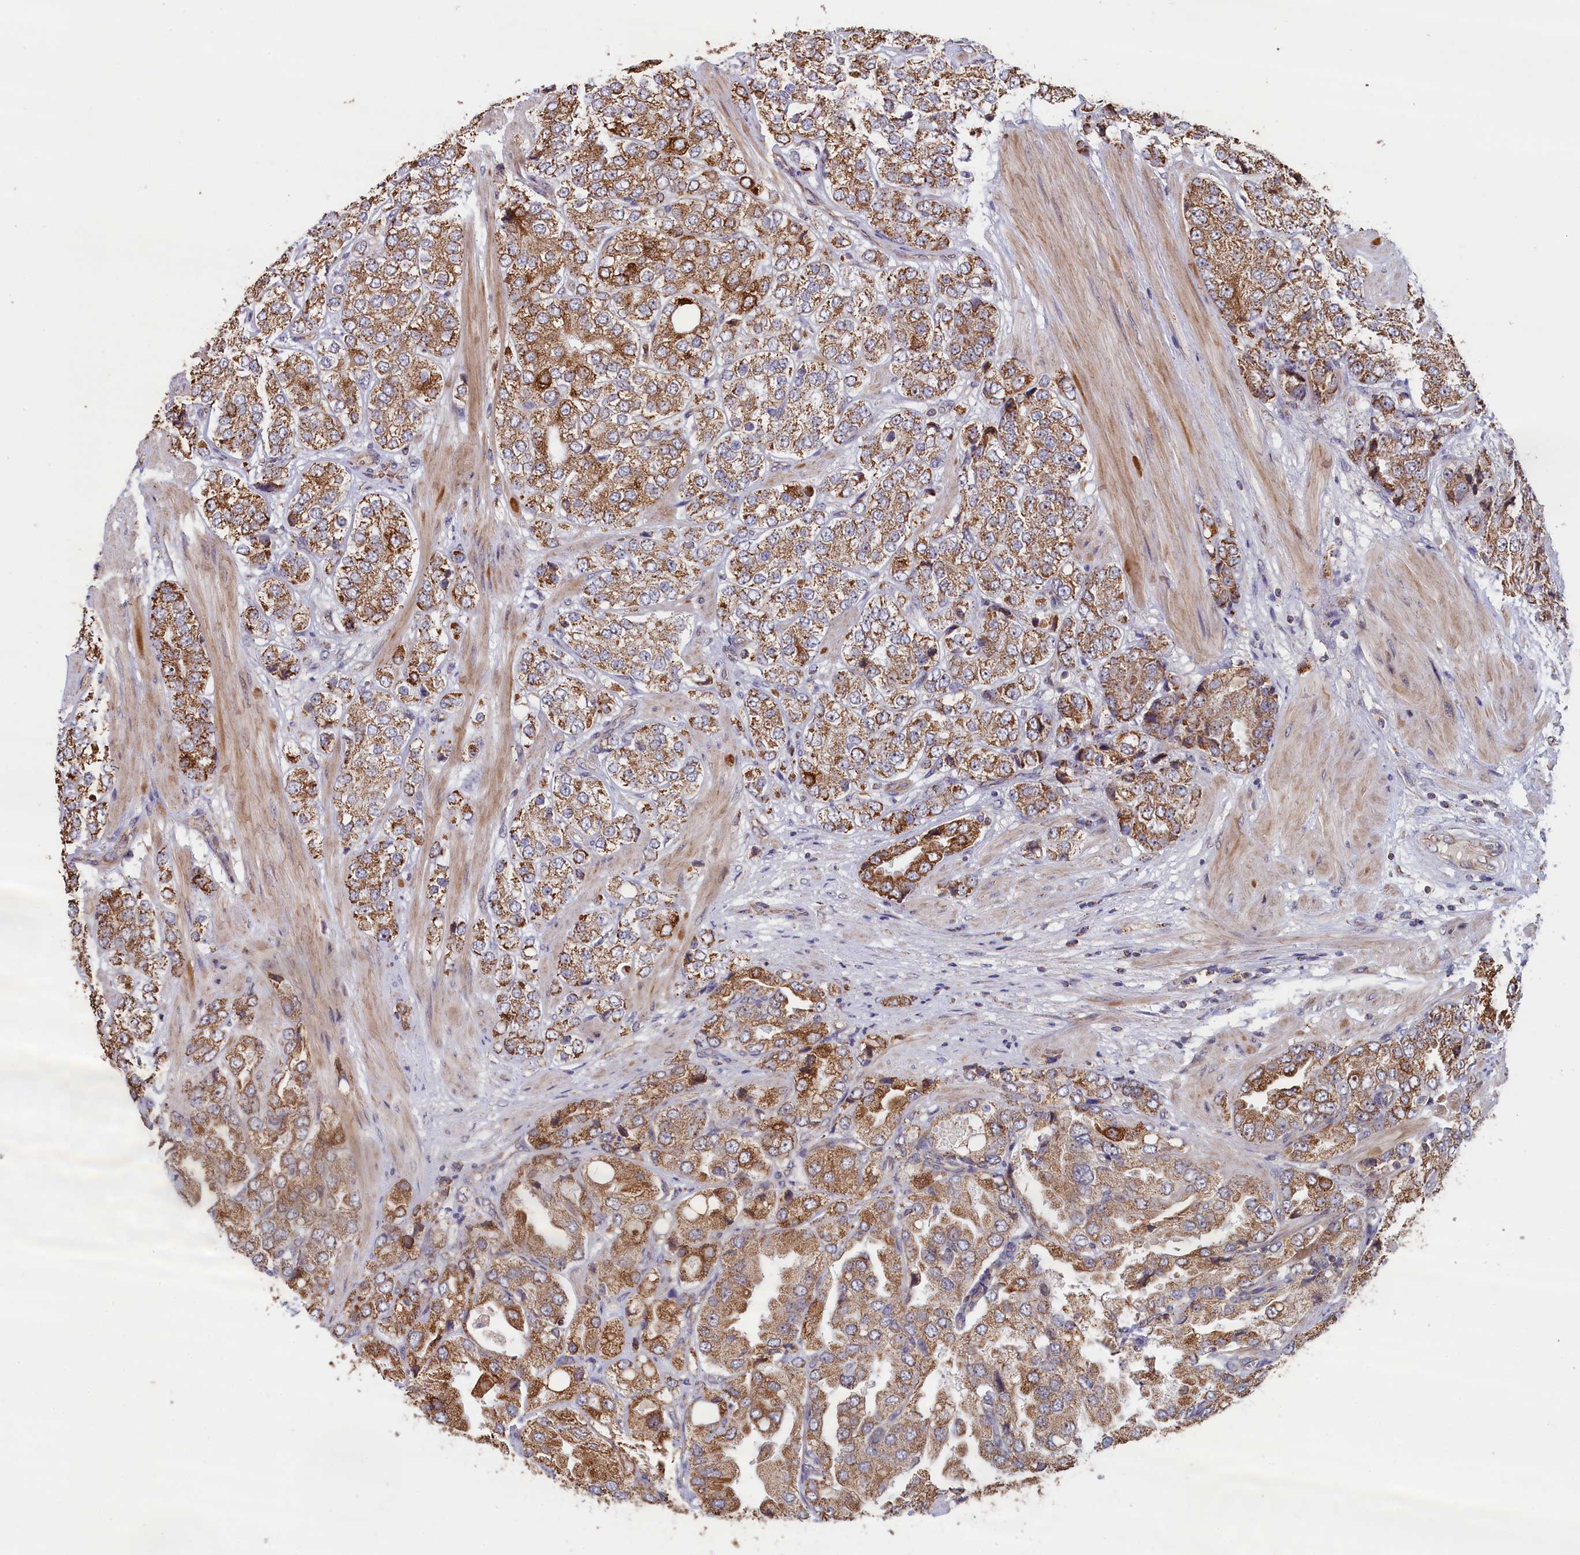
{"staining": {"intensity": "moderate", "quantity": ">75%", "location": "cytoplasmic/membranous"}, "tissue": "prostate cancer", "cell_type": "Tumor cells", "image_type": "cancer", "snomed": [{"axis": "morphology", "description": "Adenocarcinoma, High grade"}, {"axis": "topography", "description": "Prostate"}], "caption": "Immunohistochemistry (IHC) staining of prostate cancer, which demonstrates medium levels of moderate cytoplasmic/membranous positivity in approximately >75% of tumor cells indicating moderate cytoplasmic/membranous protein positivity. The staining was performed using DAB (brown) for protein detection and nuclei were counterstained in hematoxylin (blue).", "gene": "ZNF816", "patient": {"sex": "male", "age": 50}}